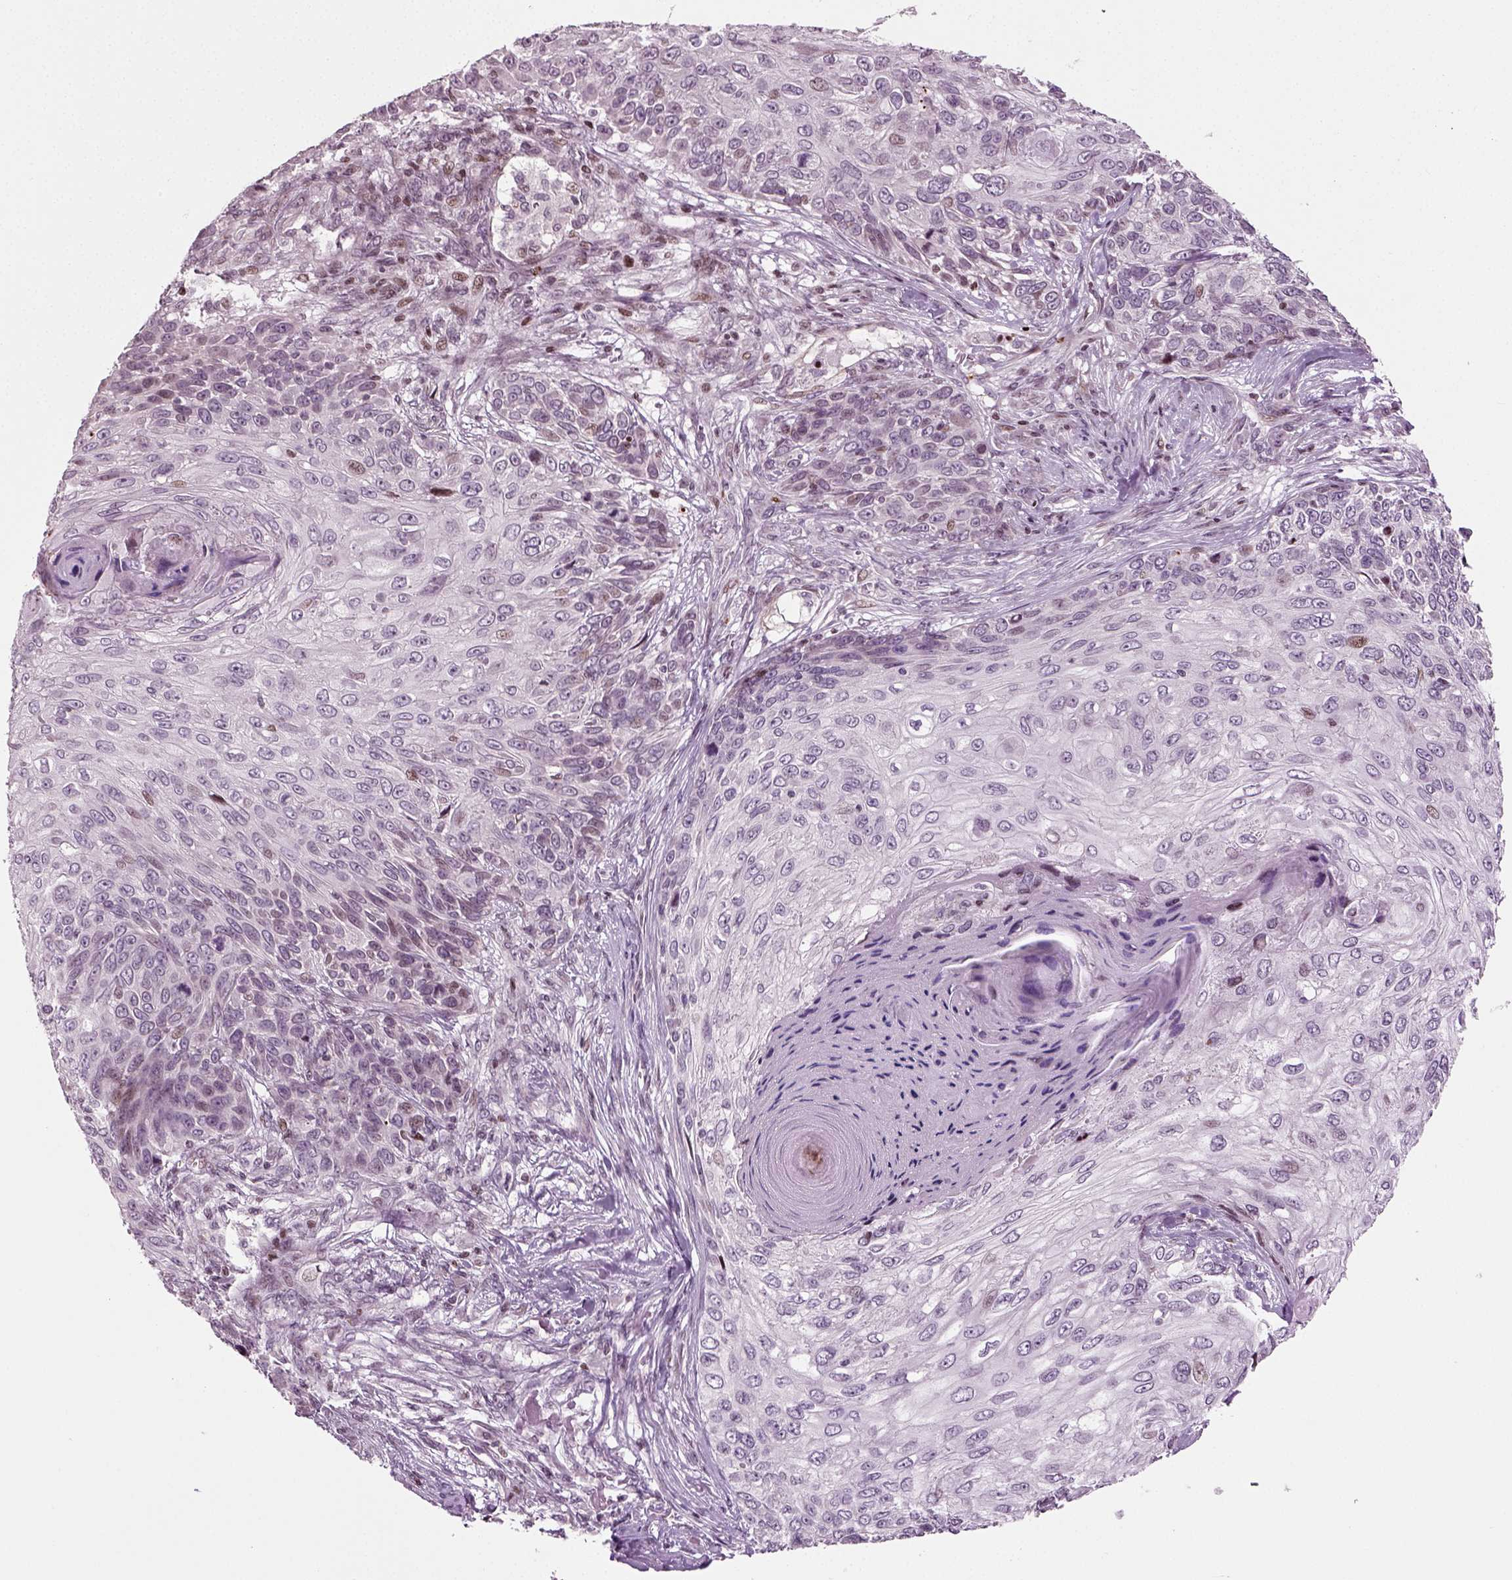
{"staining": {"intensity": "weak", "quantity": "<25%", "location": "nuclear"}, "tissue": "skin cancer", "cell_type": "Tumor cells", "image_type": "cancer", "snomed": [{"axis": "morphology", "description": "Squamous cell carcinoma, NOS"}, {"axis": "topography", "description": "Skin"}], "caption": "IHC of squamous cell carcinoma (skin) reveals no staining in tumor cells.", "gene": "HEYL", "patient": {"sex": "male", "age": 92}}